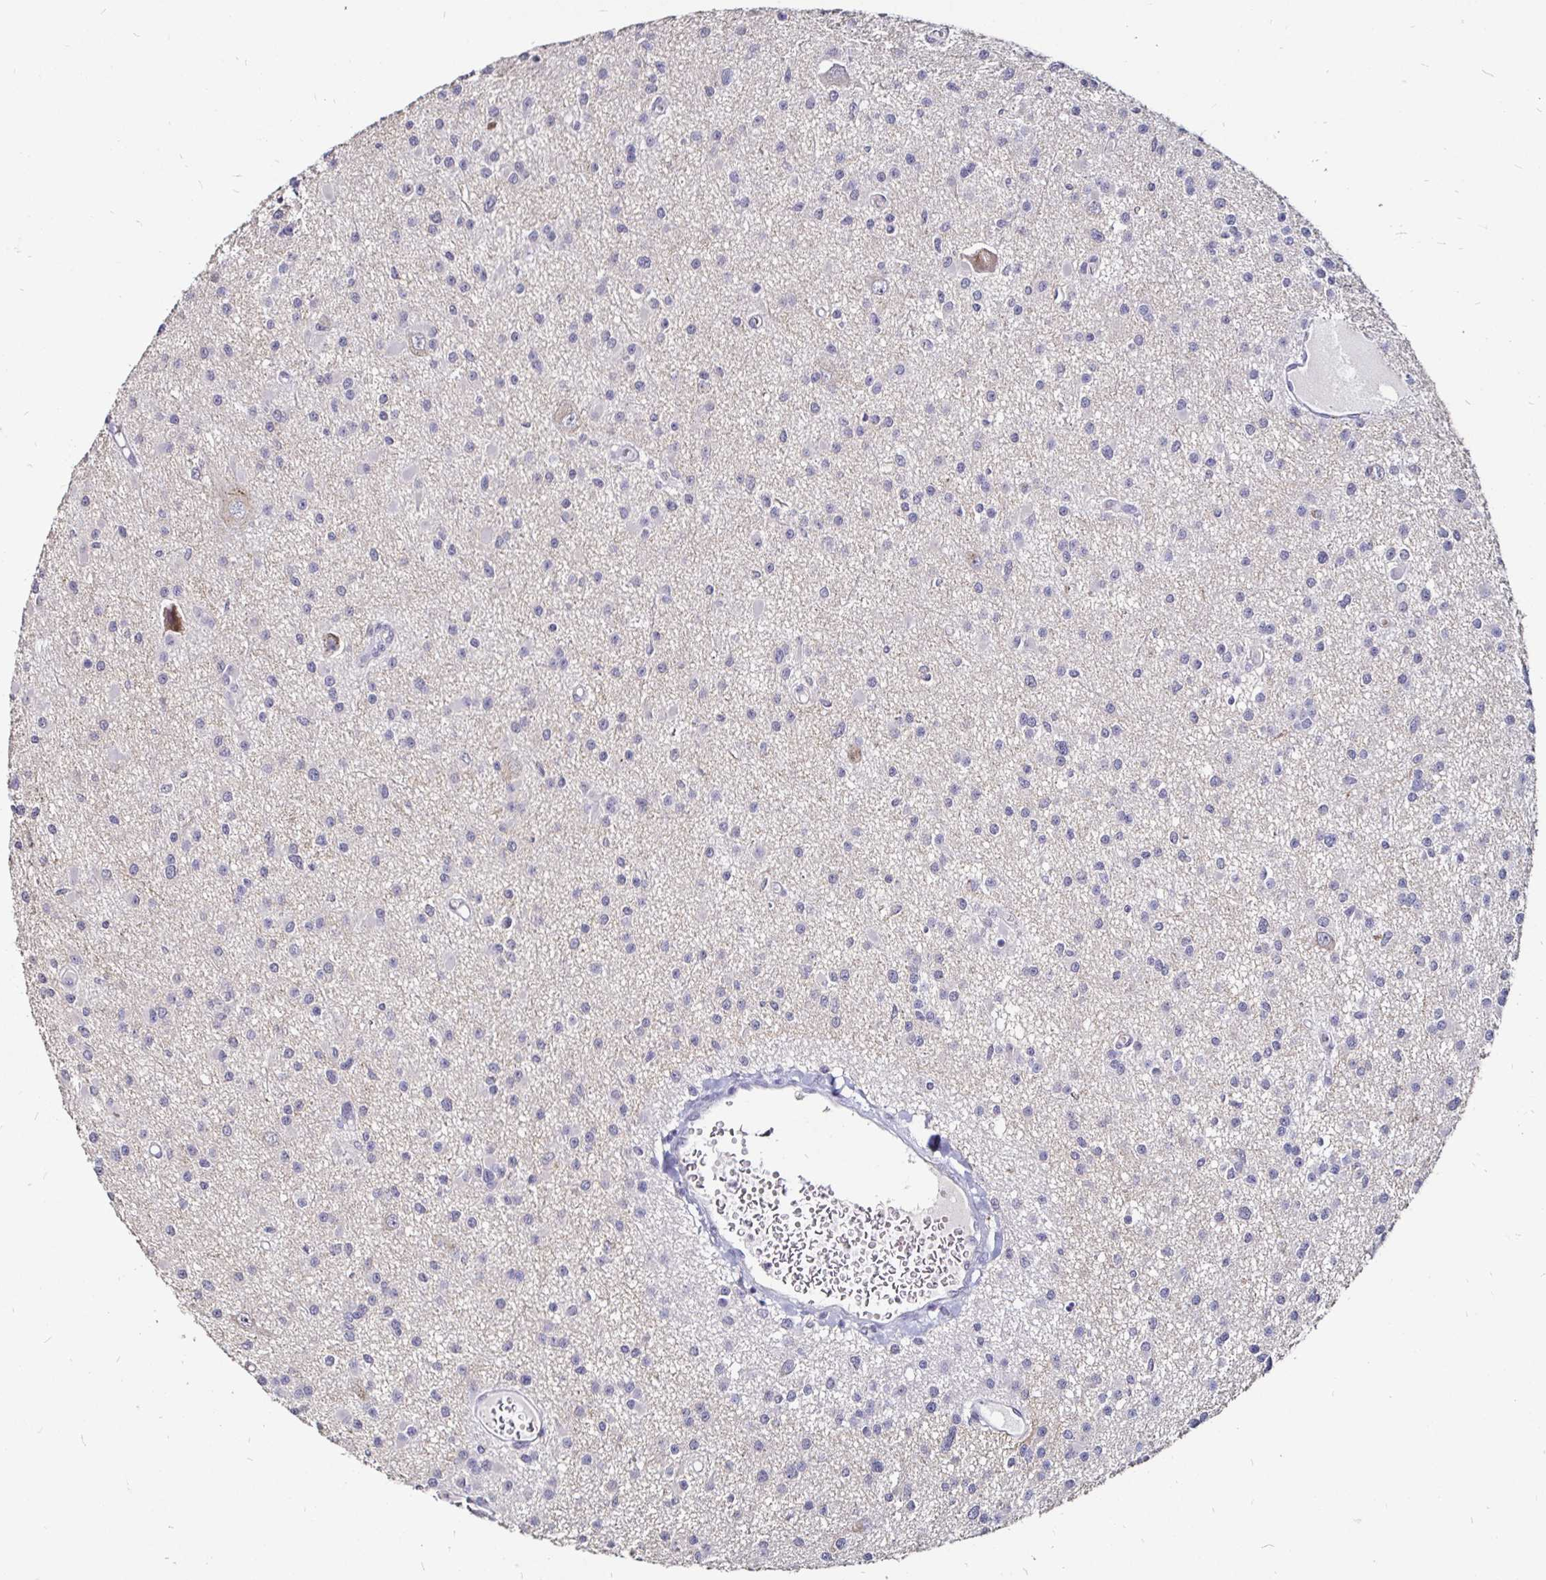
{"staining": {"intensity": "negative", "quantity": "none", "location": "none"}, "tissue": "glioma", "cell_type": "Tumor cells", "image_type": "cancer", "snomed": [{"axis": "morphology", "description": "Glioma, malignant, High grade"}, {"axis": "topography", "description": "Brain"}], "caption": "DAB (3,3'-diaminobenzidine) immunohistochemical staining of human glioma demonstrates no significant staining in tumor cells.", "gene": "FAIM2", "patient": {"sex": "male", "age": 54}}